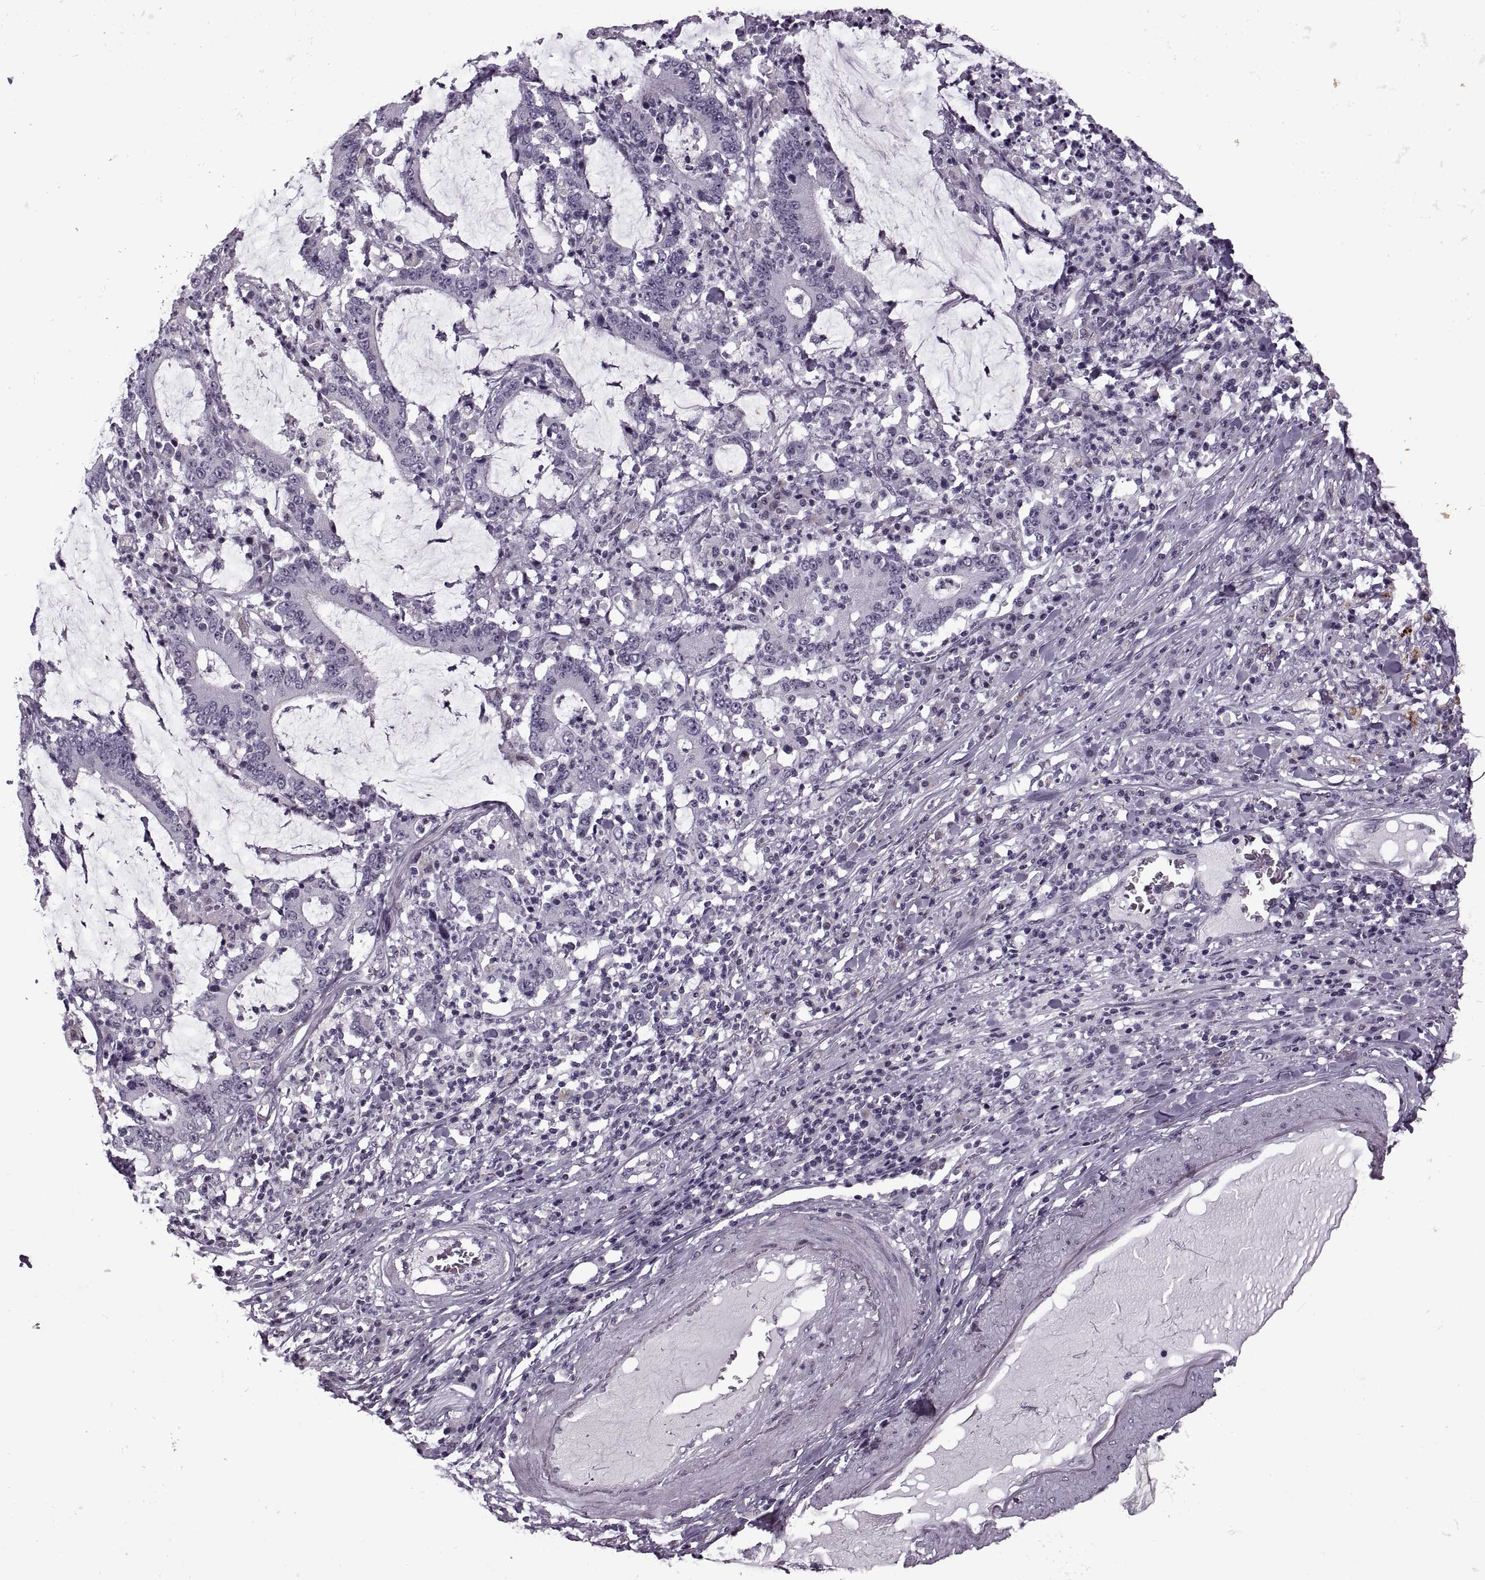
{"staining": {"intensity": "negative", "quantity": "none", "location": "none"}, "tissue": "stomach cancer", "cell_type": "Tumor cells", "image_type": "cancer", "snomed": [{"axis": "morphology", "description": "Adenocarcinoma, NOS"}, {"axis": "topography", "description": "Stomach, upper"}], "caption": "Tumor cells show no significant protein positivity in adenocarcinoma (stomach).", "gene": "PRSS37", "patient": {"sex": "male", "age": 68}}